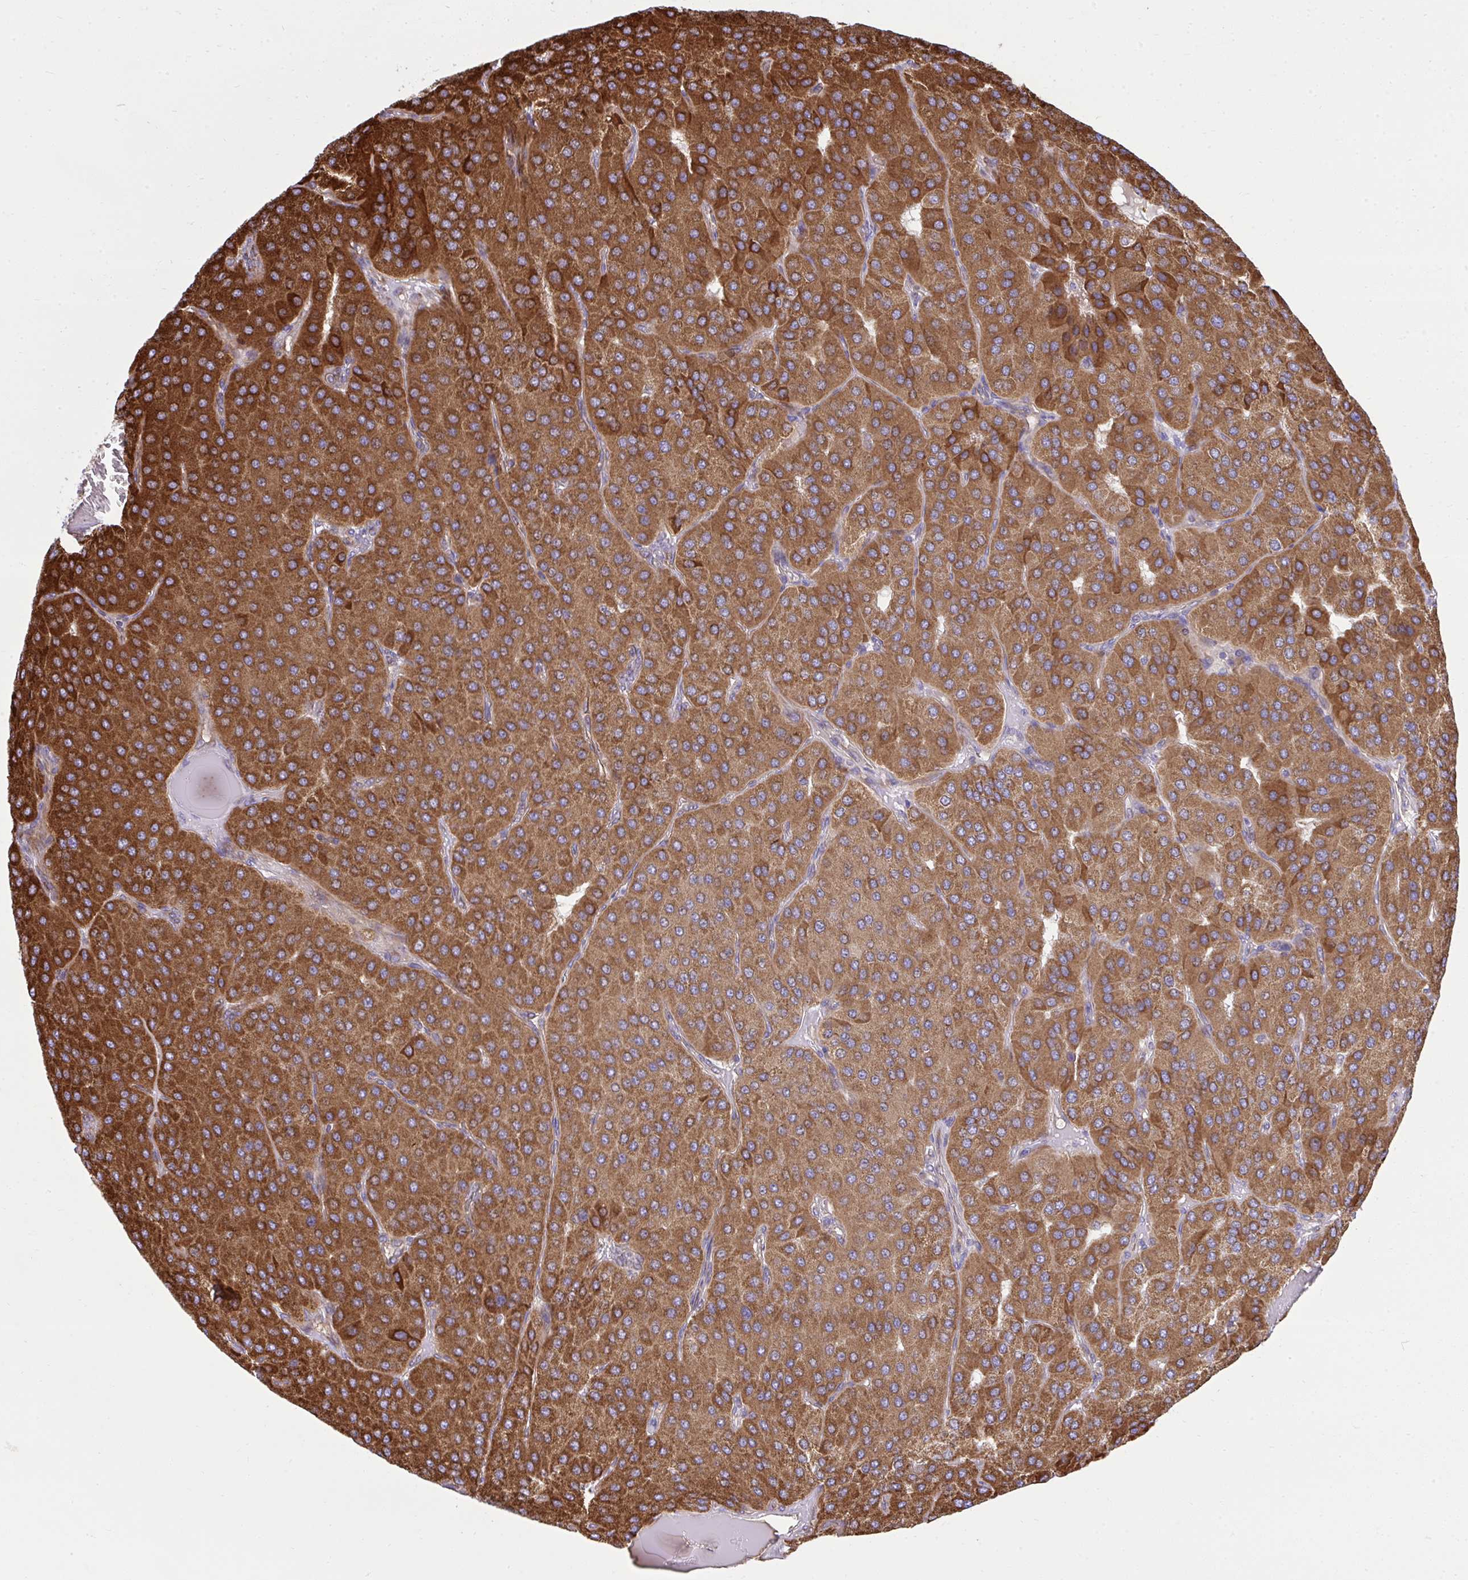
{"staining": {"intensity": "strong", "quantity": ">75%", "location": "cytoplasmic/membranous"}, "tissue": "parathyroid gland", "cell_type": "Glandular cells", "image_type": "normal", "snomed": [{"axis": "morphology", "description": "Normal tissue, NOS"}, {"axis": "morphology", "description": "Adenoma, NOS"}, {"axis": "topography", "description": "Parathyroid gland"}], "caption": "Protein expression analysis of unremarkable parathyroid gland exhibits strong cytoplasmic/membranous staining in about >75% of glandular cells. The staining is performed using DAB brown chromogen to label protein expression. The nuclei are counter-stained blue using hematoxylin.", "gene": "NMNAT3", "patient": {"sex": "female", "age": 86}}